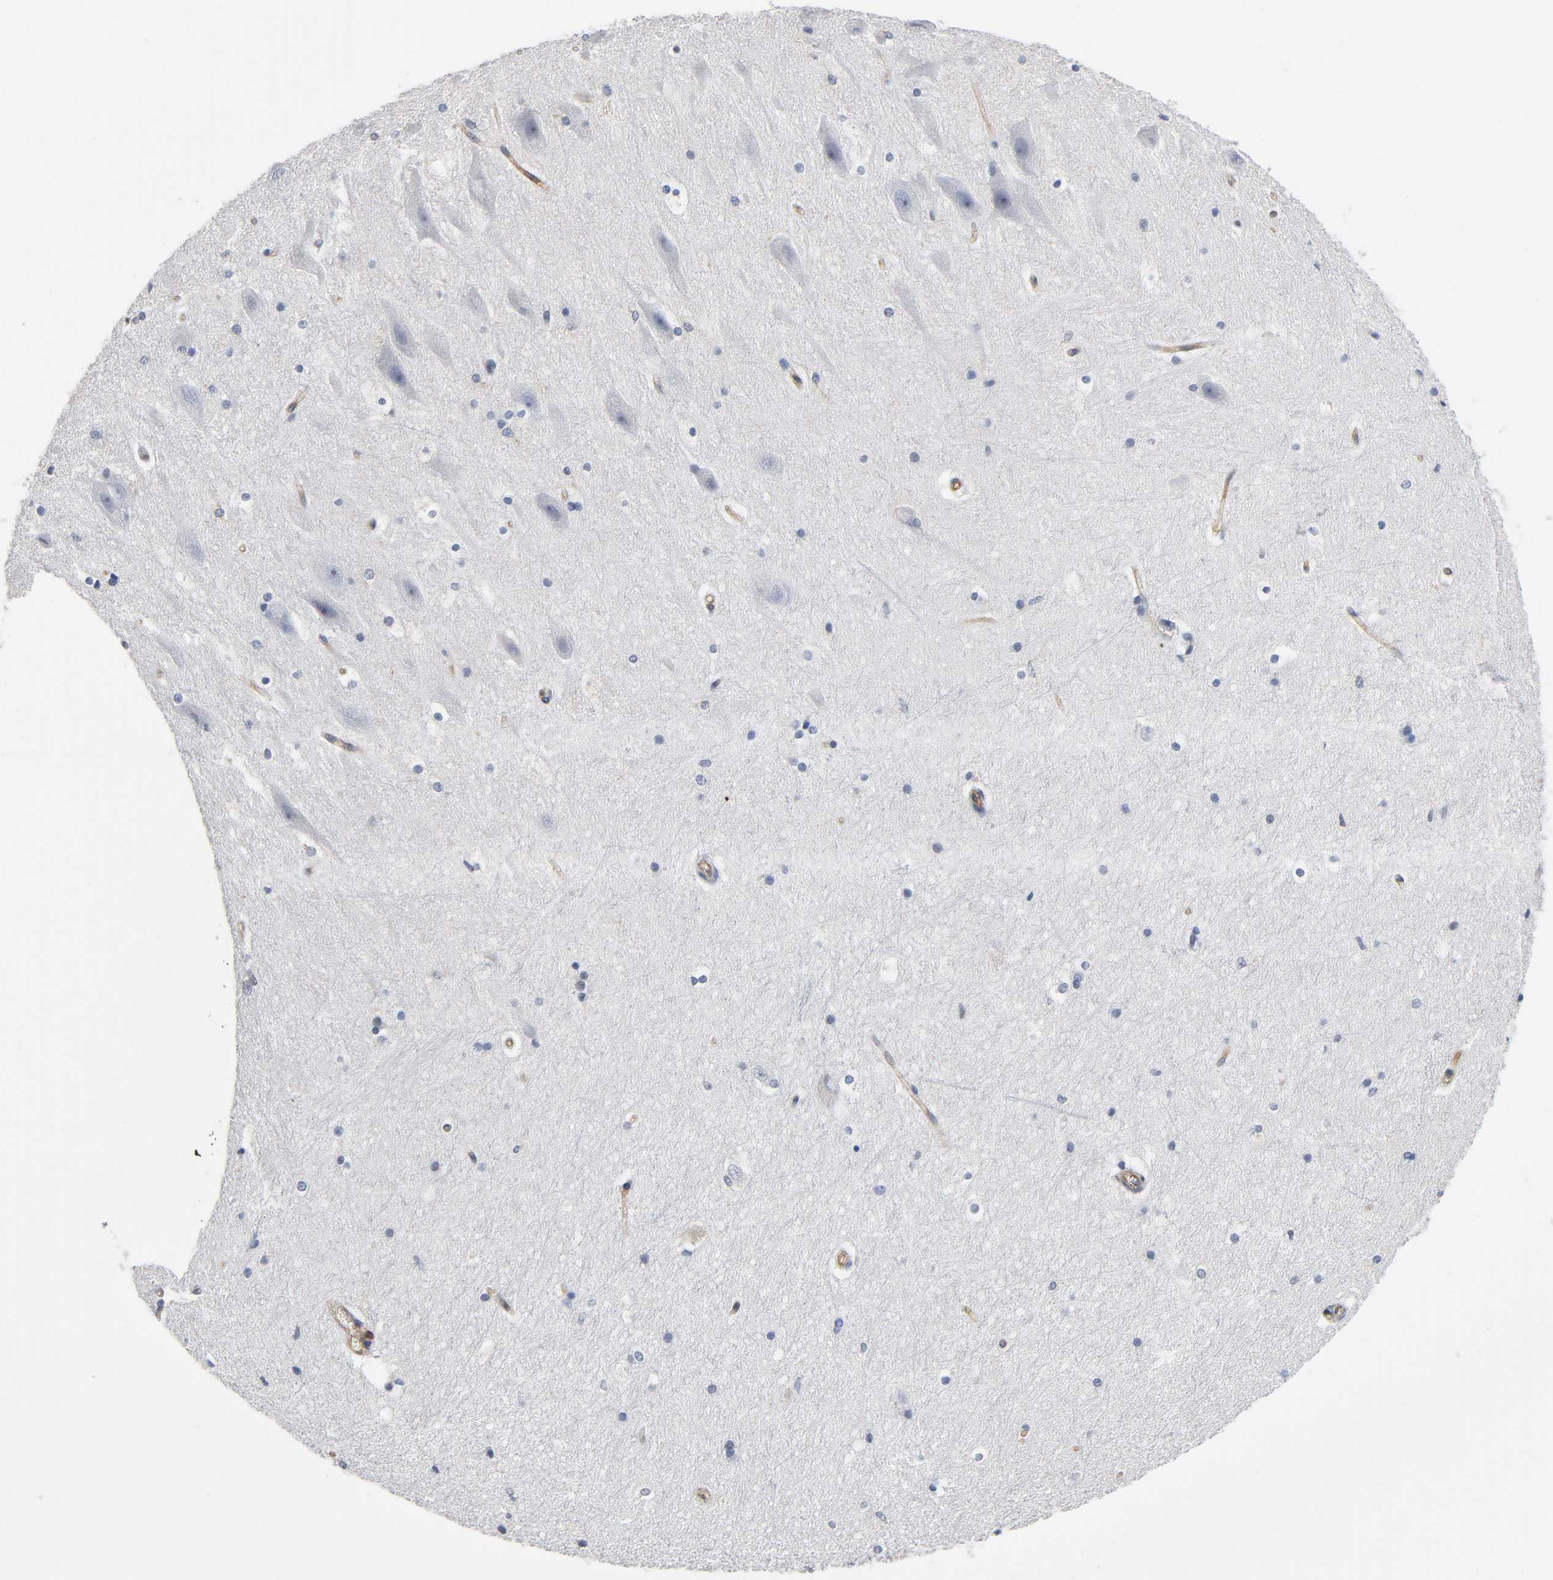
{"staining": {"intensity": "negative", "quantity": "none", "location": "none"}, "tissue": "hippocampus", "cell_type": "Glial cells", "image_type": "normal", "snomed": [{"axis": "morphology", "description": "Normal tissue, NOS"}, {"axis": "topography", "description": "Hippocampus"}], "caption": "DAB immunohistochemical staining of benign human hippocampus exhibits no significant staining in glial cells. (Stains: DAB immunohistochemistry with hematoxylin counter stain, Microscopy: brightfield microscopy at high magnification).", "gene": "CD2AP", "patient": {"sex": "female", "age": 19}}